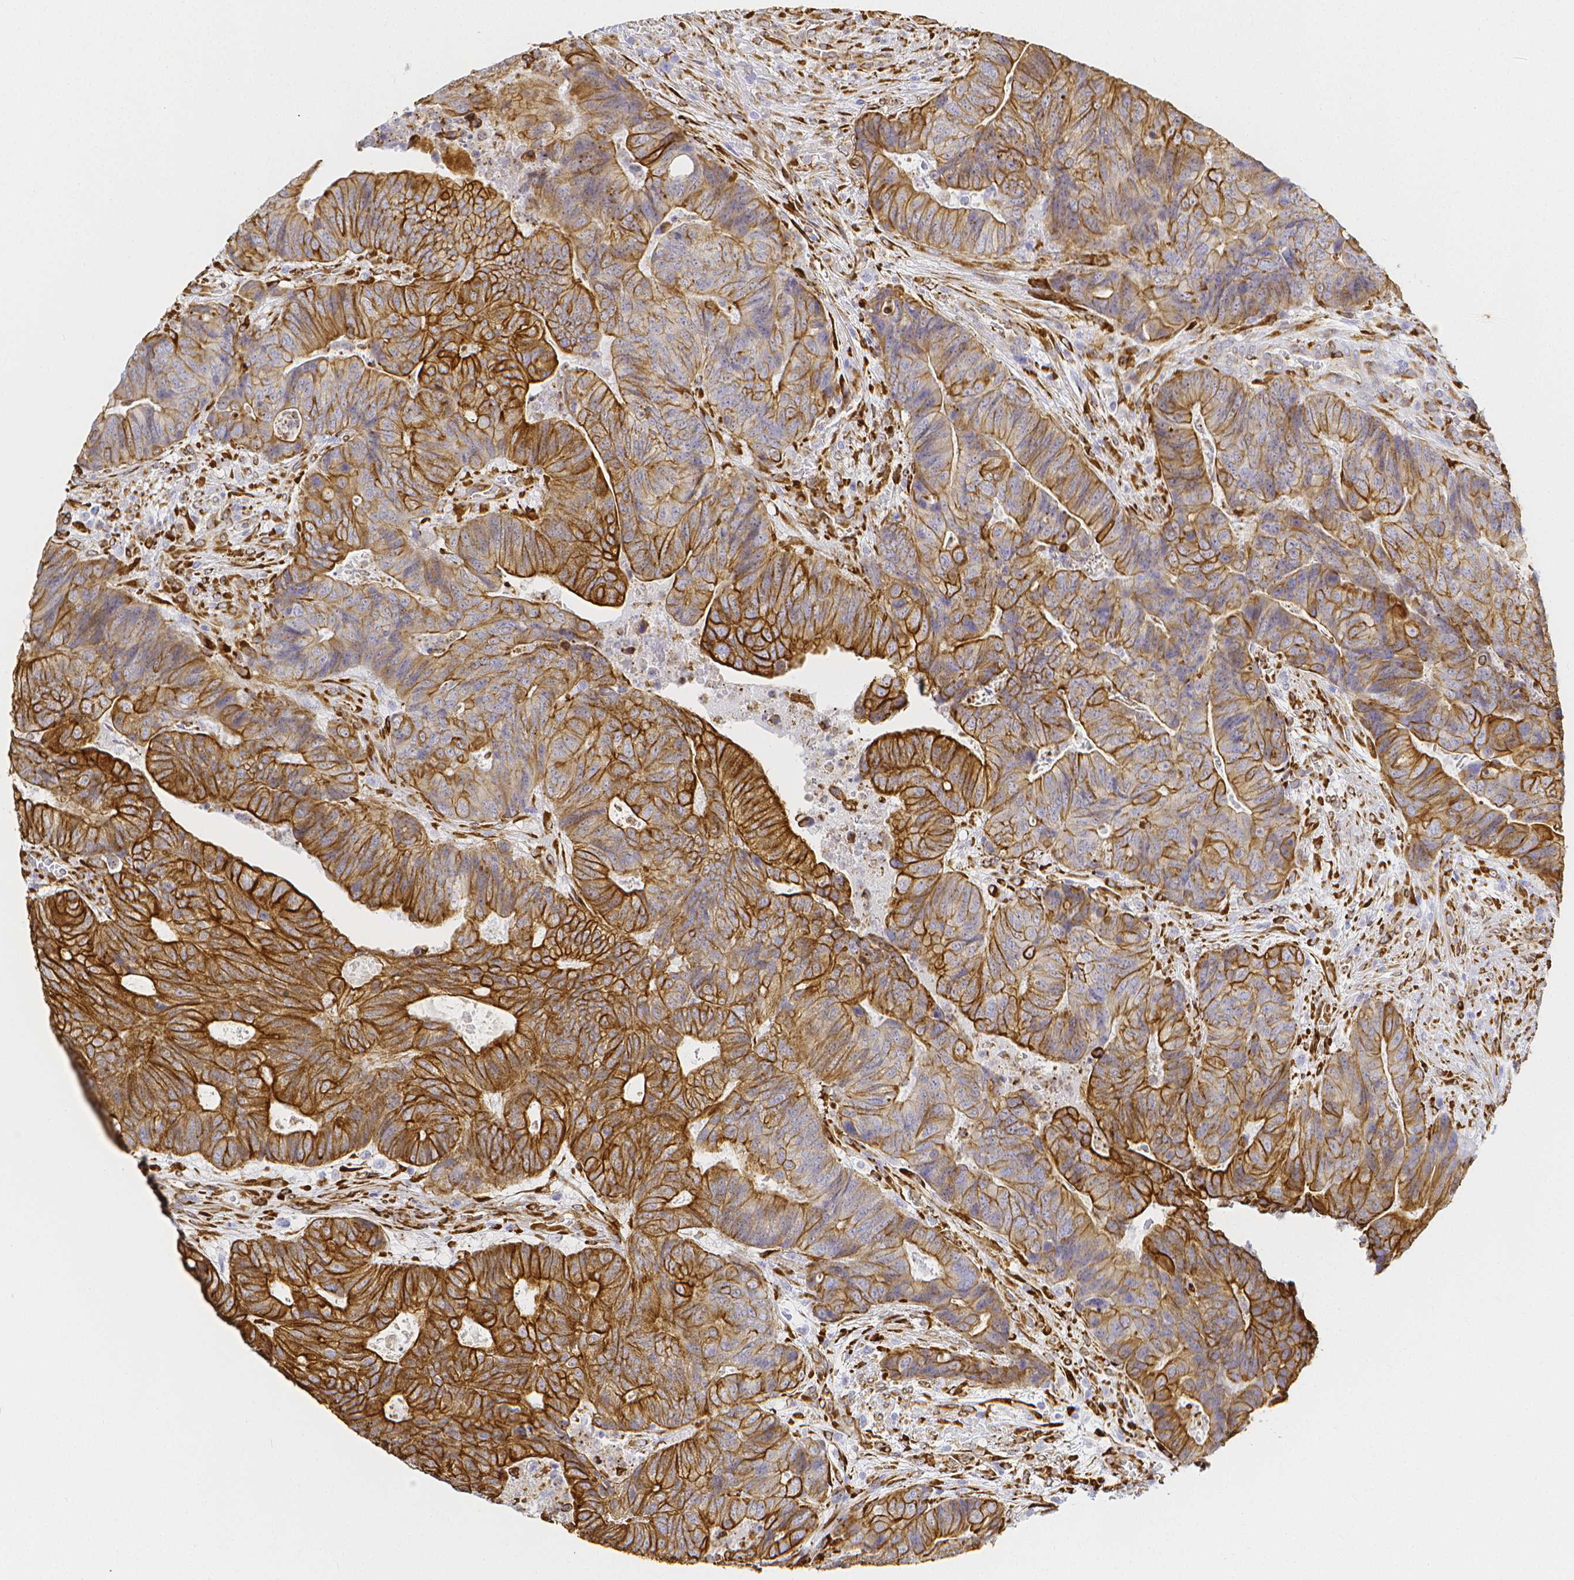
{"staining": {"intensity": "moderate", "quantity": ">75%", "location": "cytoplasmic/membranous"}, "tissue": "colorectal cancer", "cell_type": "Tumor cells", "image_type": "cancer", "snomed": [{"axis": "morphology", "description": "Normal tissue, NOS"}, {"axis": "morphology", "description": "Adenocarcinoma, NOS"}, {"axis": "topography", "description": "Colon"}], "caption": "Colorectal adenocarcinoma stained with a brown dye reveals moderate cytoplasmic/membranous positive expression in about >75% of tumor cells.", "gene": "SMURF1", "patient": {"sex": "female", "age": 48}}